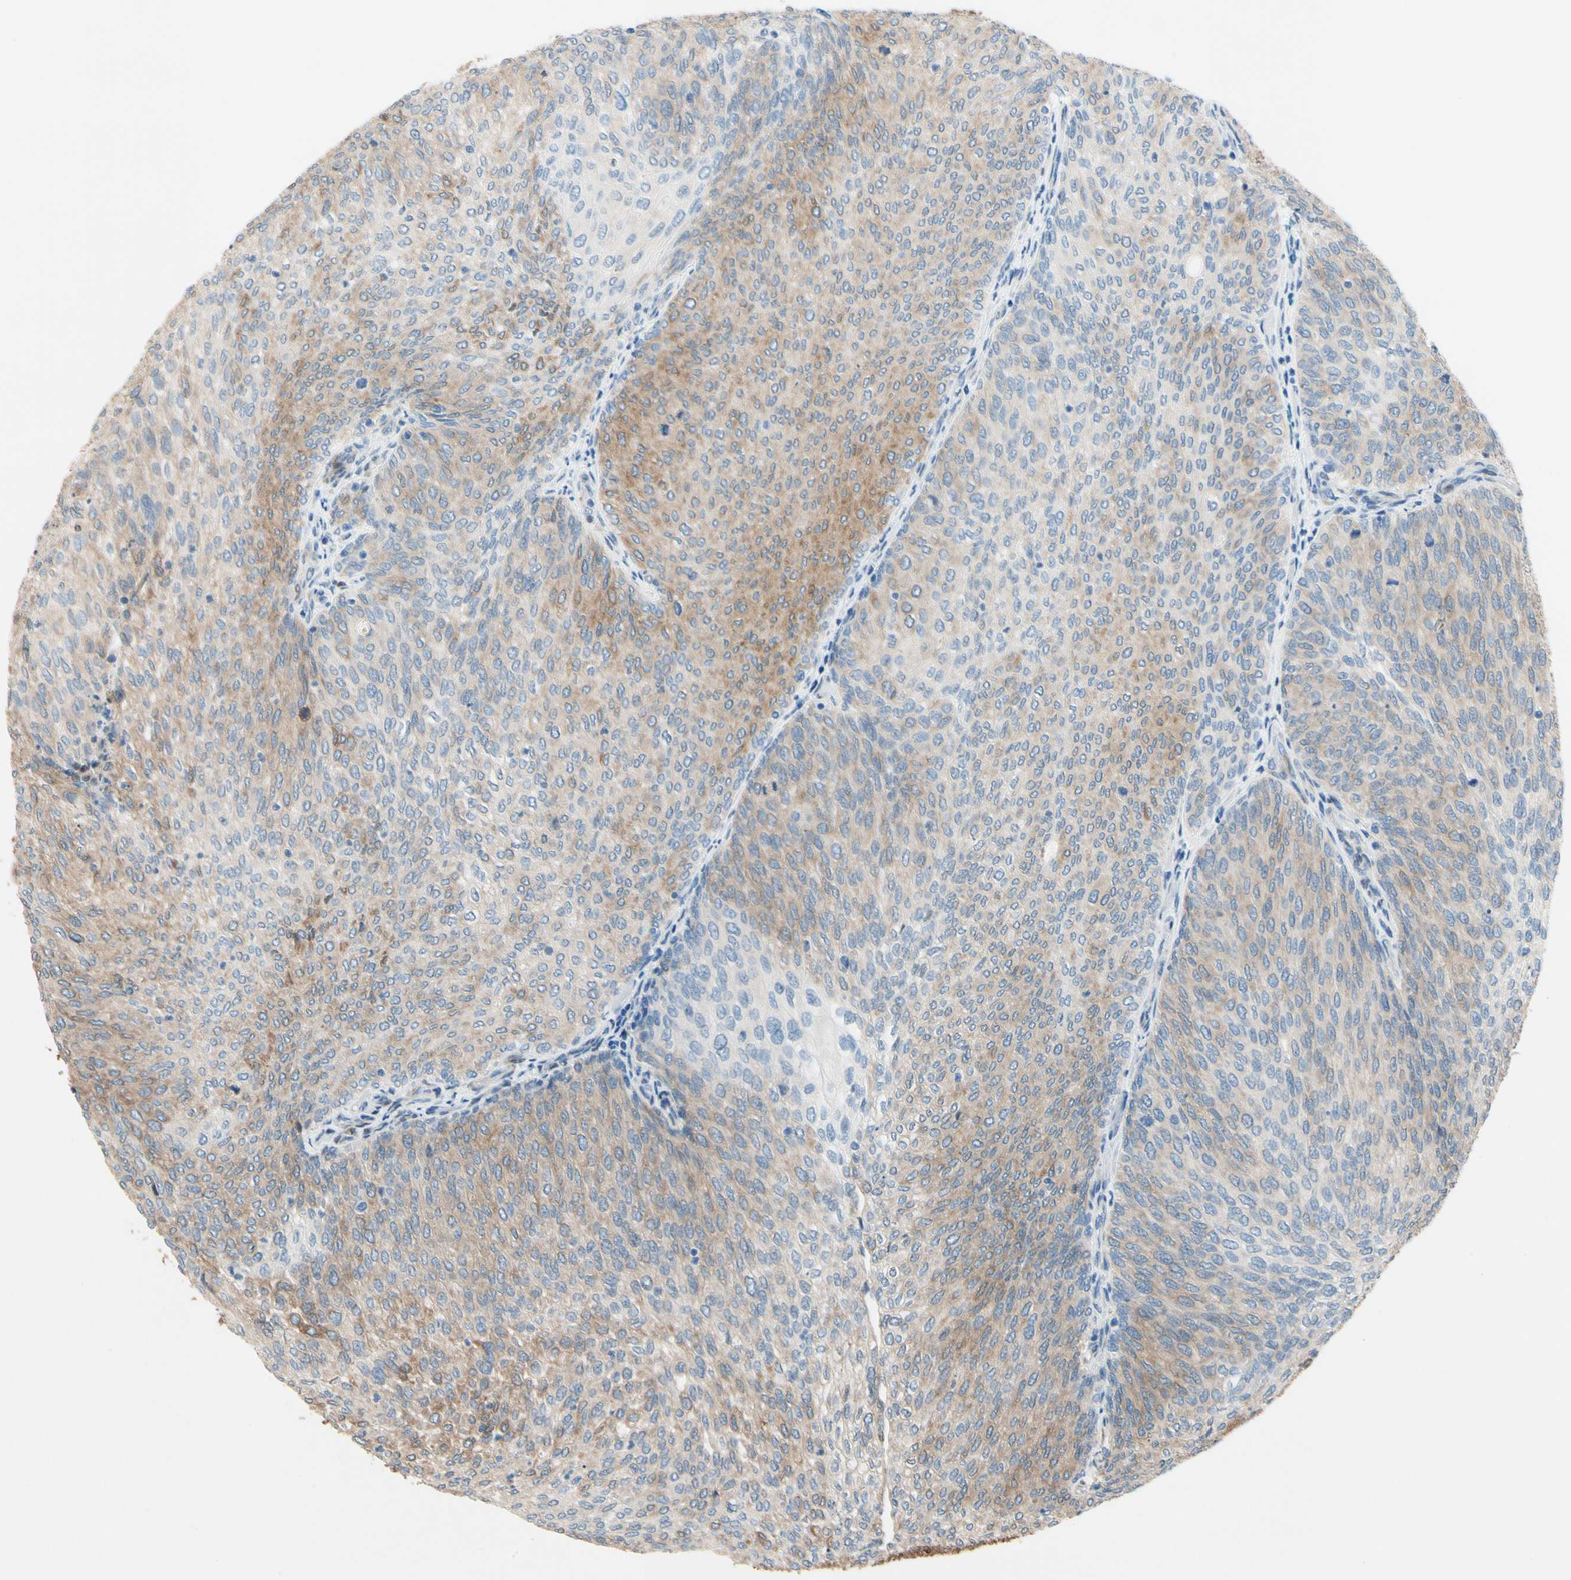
{"staining": {"intensity": "weak", "quantity": "25%-75%", "location": "cytoplasmic/membranous"}, "tissue": "urothelial cancer", "cell_type": "Tumor cells", "image_type": "cancer", "snomed": [{"axis": "morphology", "description": "Urothelial carcinoma, Low grade"}, {"axis": "topography", "description": "Urinary bladder"}], "caption": "Protein analysis of urothelial carcinoma (low-grade) tissue reveals weak cytoplasmic/membranous expression in approximately 25%-75% of tumor cells.", "gene": "PRXL2A", "patient": {"sex": "female", "age": 79}}